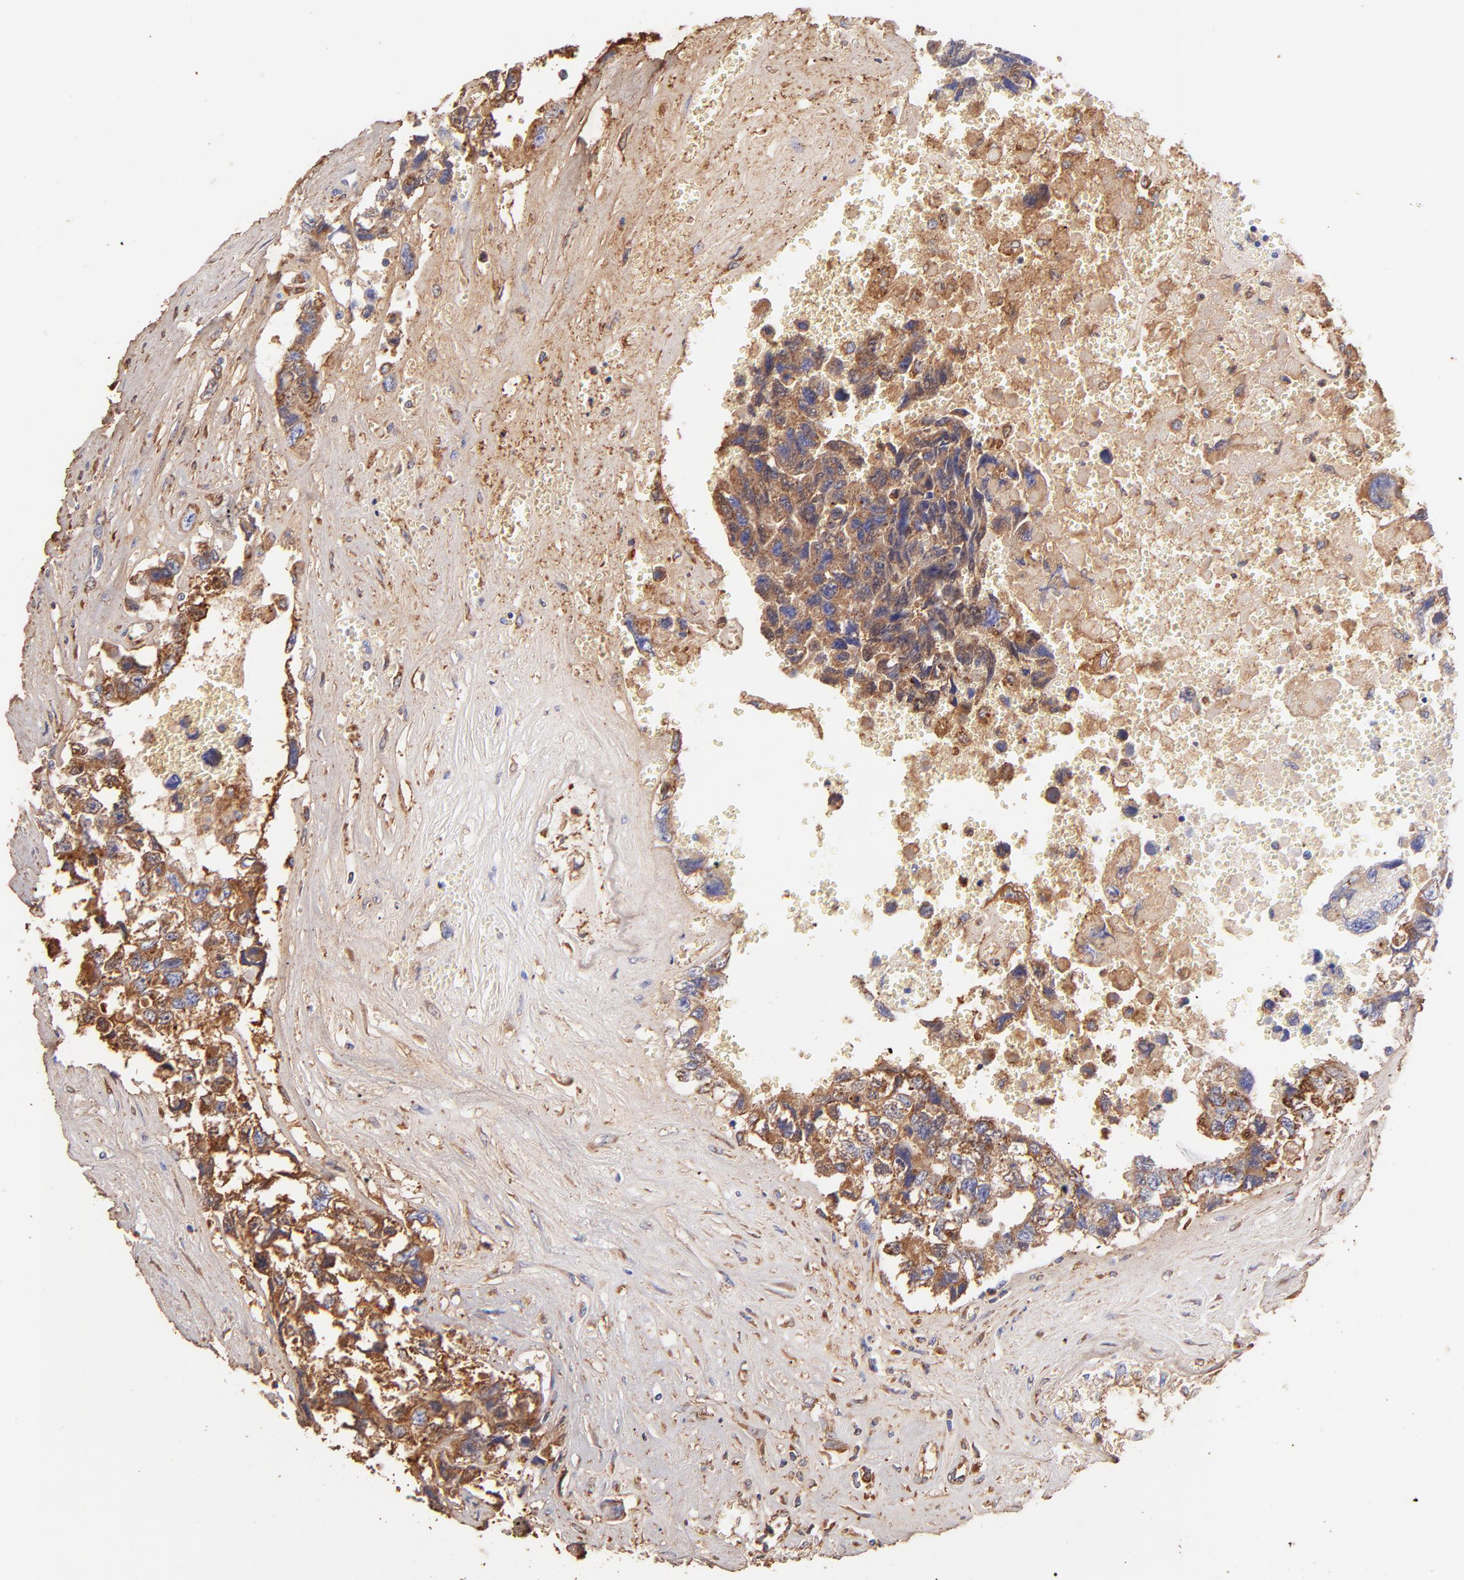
{"staining": {"intensity": "strong", "quantity": ">75%", "location": "cytoplasmic/membranous"}, "tissue": "testis cancer", "cell_type": "Tumor cells", "image_type": "cancer", "snomed": [{"axis": "morphology", "description": "Carcinoma, Embryonal, NOS"}, {"axis": "topography", "description": "Testis"}], "caption": "The immunohistochemical stain shows strong cytoplasmic/membranous positivity in tumor cells of testis cancer tissue.", "gene": "BGN", "patient": {"sex": "male", "age": 31}}